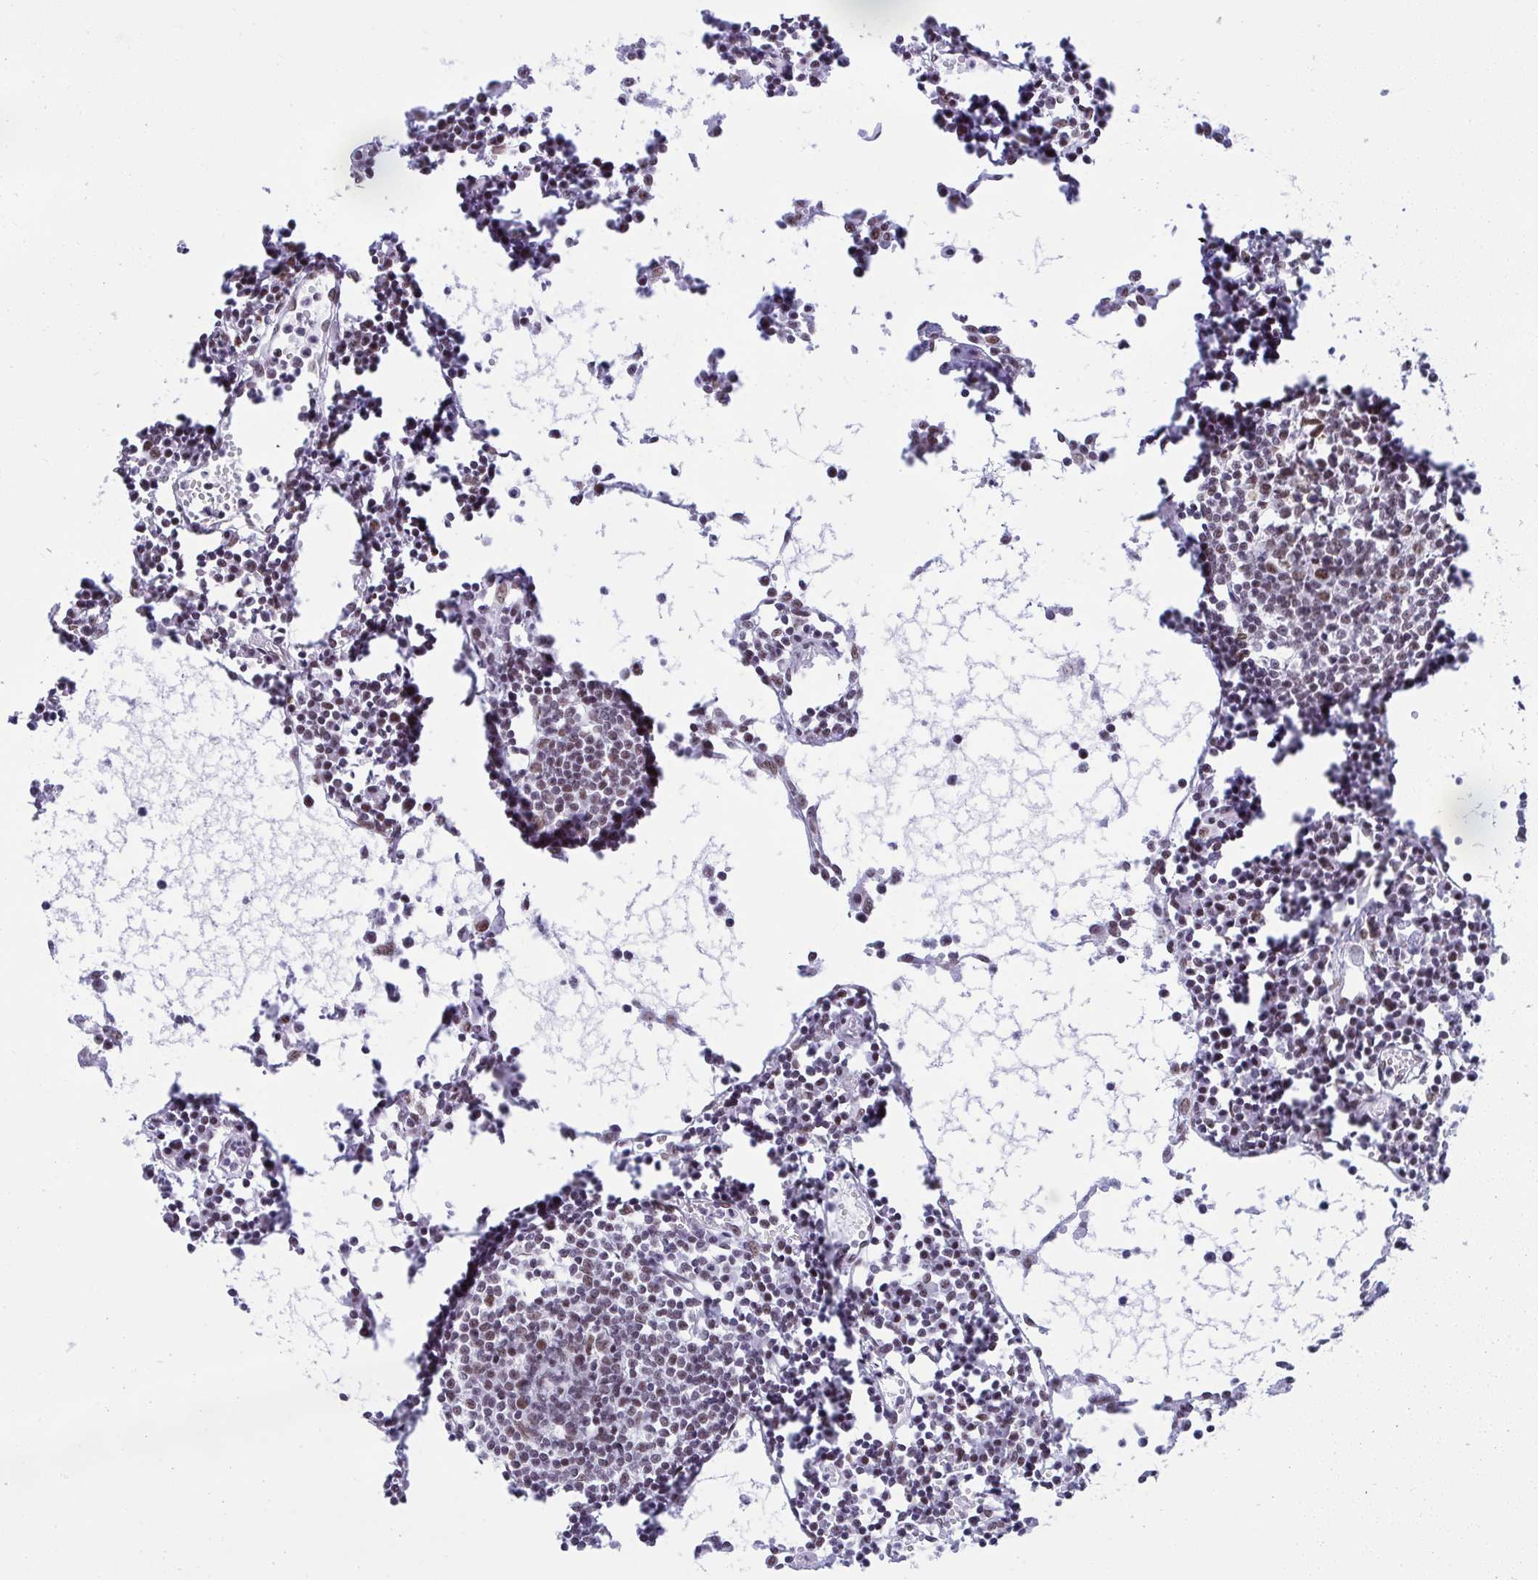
{"staining": {"intensity": "weak", "quantity": "25%-75%", "location": "nuclear"}, "tissue": "lymph node", "cell_type": "Germinal center cells", "image_type": "normal", "snomed": [{"axis": "morphology", "description": "Normal tissue, NOS"}, {"axis": "topography", "description": "Lymph node"}], "caption": "This is a photomicrograph of IHC staining of unremarkable lymph node, which shows weak staining in the nuclear of germinal center cells.", "gene": "DDX52", "patient": {"sex": "female", "age": 78}}